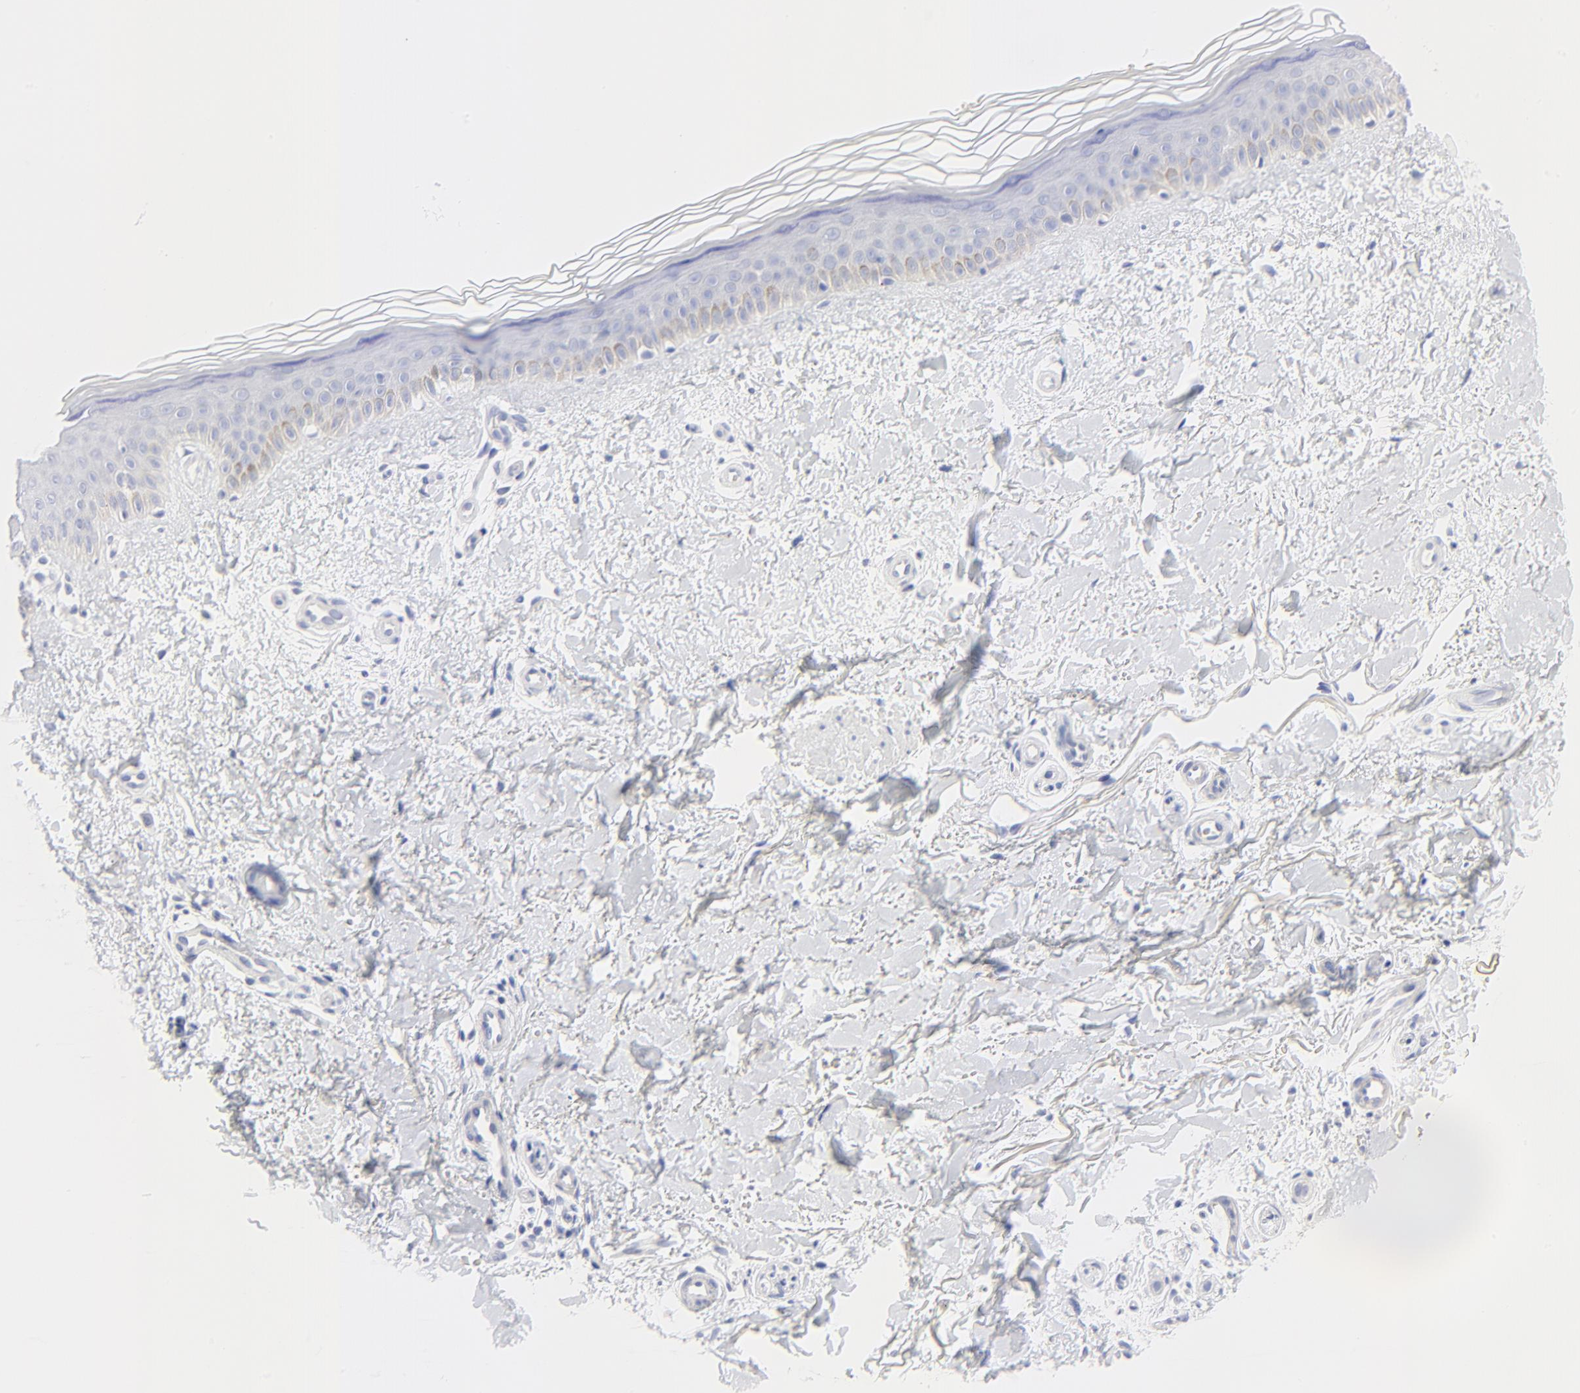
{"staining": {"intensity": "negative", "quantity": "none", "location": "none"}, "tissue": "skin", "cell_type": "Fibroblasts", "image_type": "normal", "snomed": [{"axis": "morphology", "description": "Normal tissue, NOS"}, {"axis": "topography", "description": "Skin"}], "caption": "DAB (3,3'-diaminobenzidine) immunohistochemical staining of unremarkable skin displays no significant positivity in fibroblasts.", "gene": "PSD3", "patient": {"sex": "female", "age": 19}}